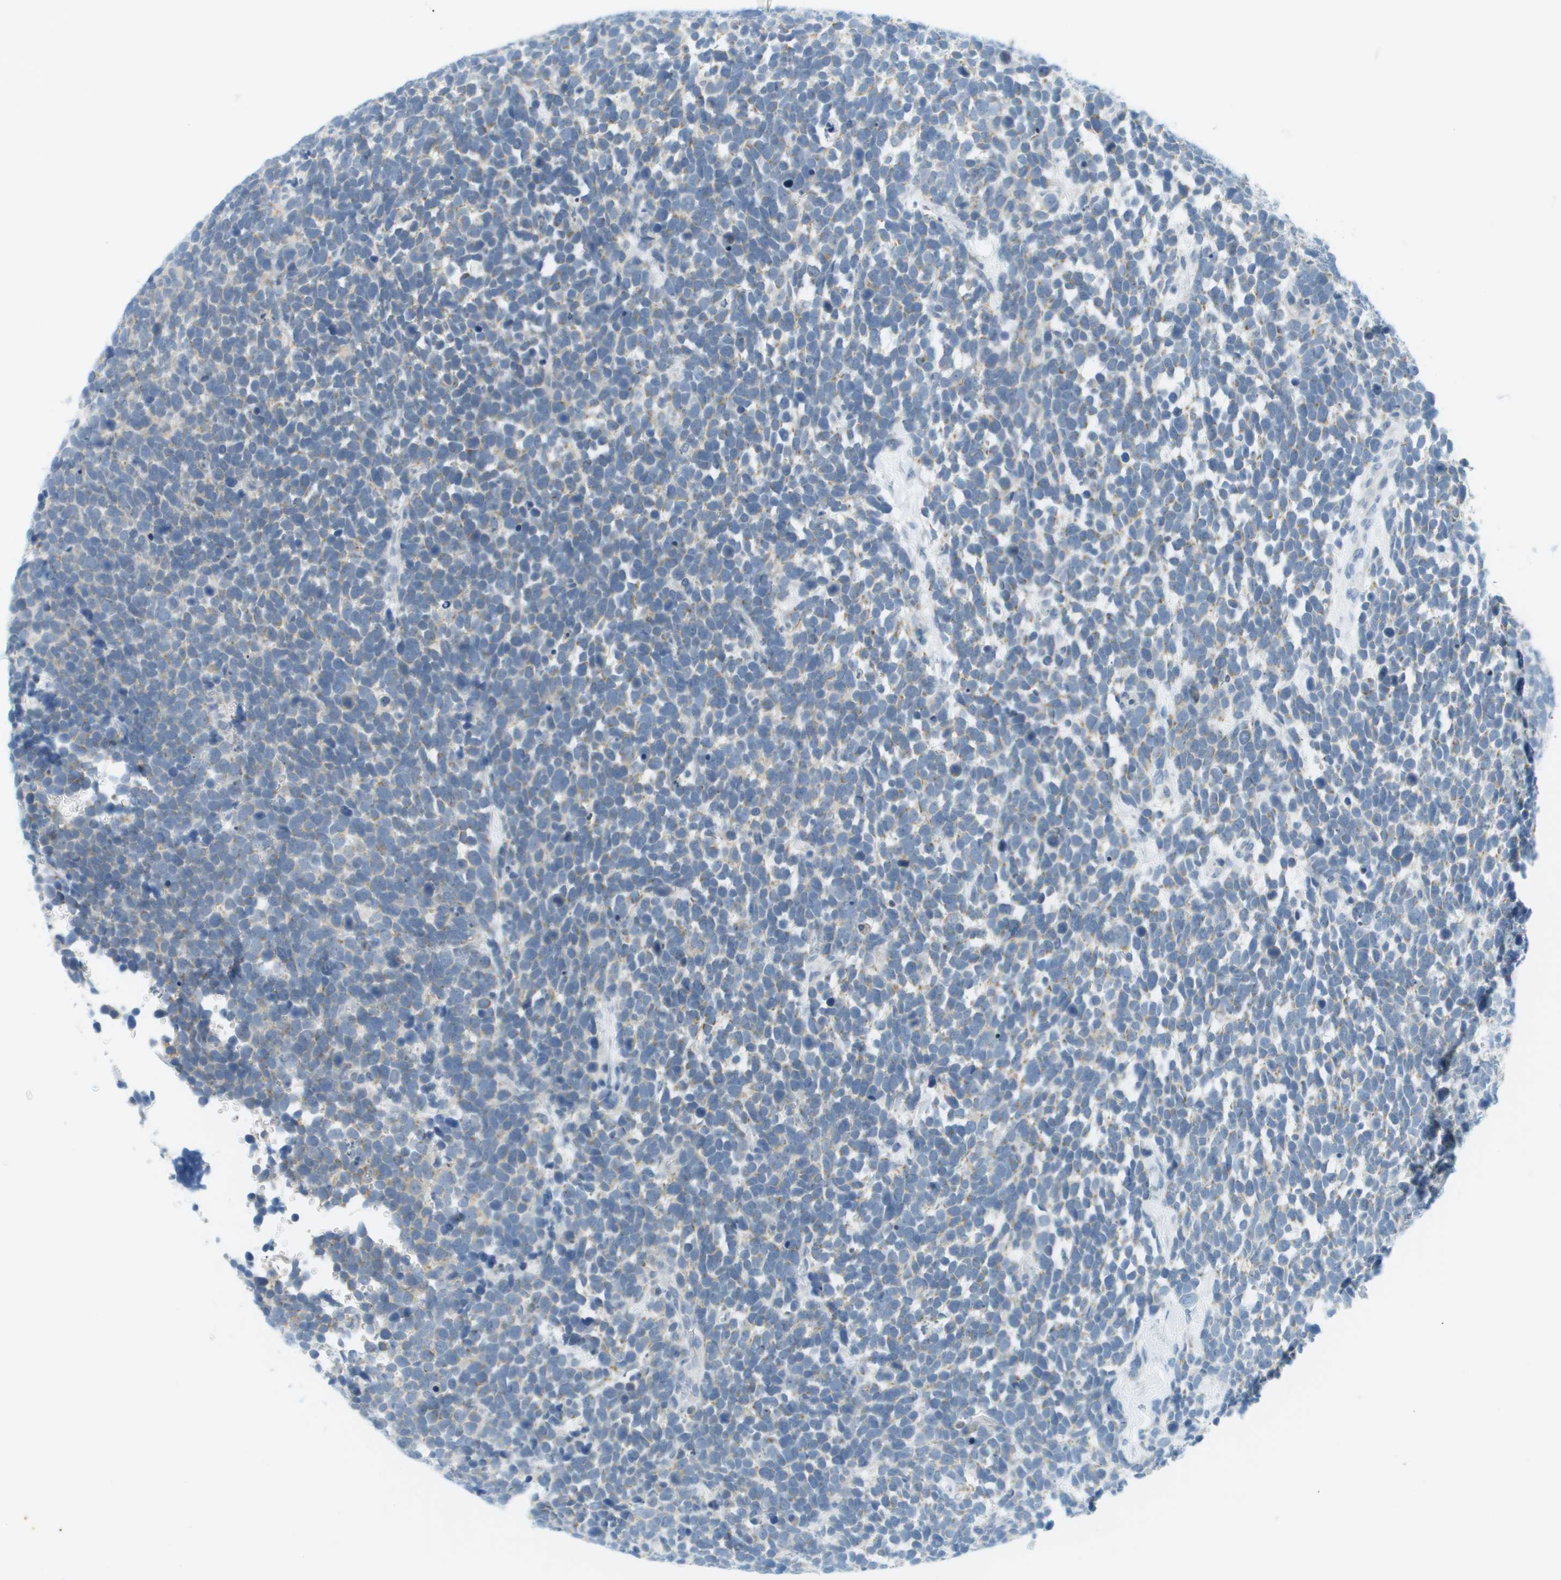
{"staining": {"intensity": "negative", "quantity": "none", "location": "none"}, "tissue": "urothelial cancer", "cell_type": "Tumor cells", "image_type": "cancer", "snomed": [{"axis": "morphology", "description": "Urothelial carcinoma, High grade"}, {"axis": "topography", "description": "Urinary bladder"}], "caption": "This is a histopathology image of immunohistochemistry staining of urothelial carcinoma (high-grade), which shows no positivity in tumor cells.", "gene": "SMYD5", "patient": {"sex": "female", "age": 82}}